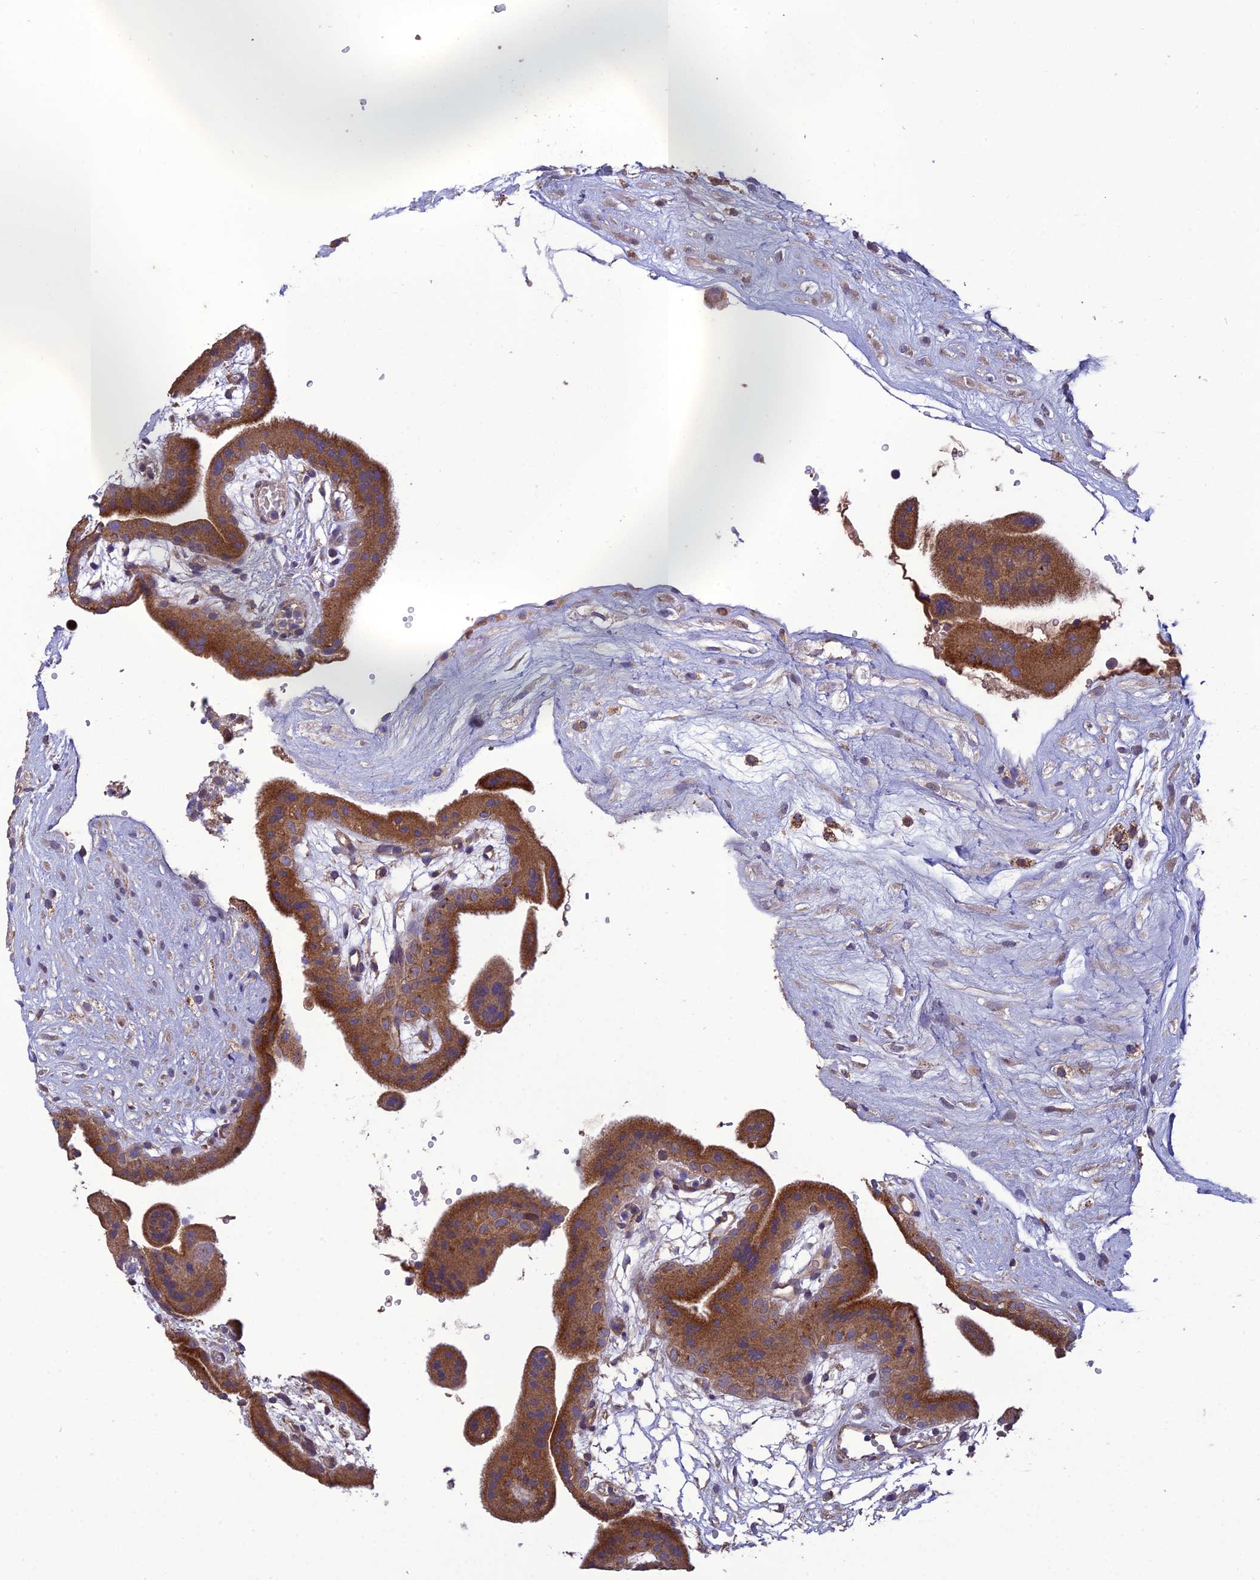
{"staining": {"intensity": "moderate", "quantity": ">75%", "location": "cytoplasmic/membranous"}, "tissue": "placenta", "cell_type": "Trophoblastic cells", "image_type": "normal", "snomed": [{"axis": "morphology", "description": "Normal tissue, NOS"}, {"axis": "topography", "description": "Placenta"}], "caption": "Placenta stained for a protein demonstrates moderate cytoplasmic/membranous positivity in trophoblastic cells. (Stains: DAB in brown, nuclei in blue, Microscopy: brightfield microscopy at high magnification).", "gene": "MIOS", "patient": {"sex": "female", "age": 18}}